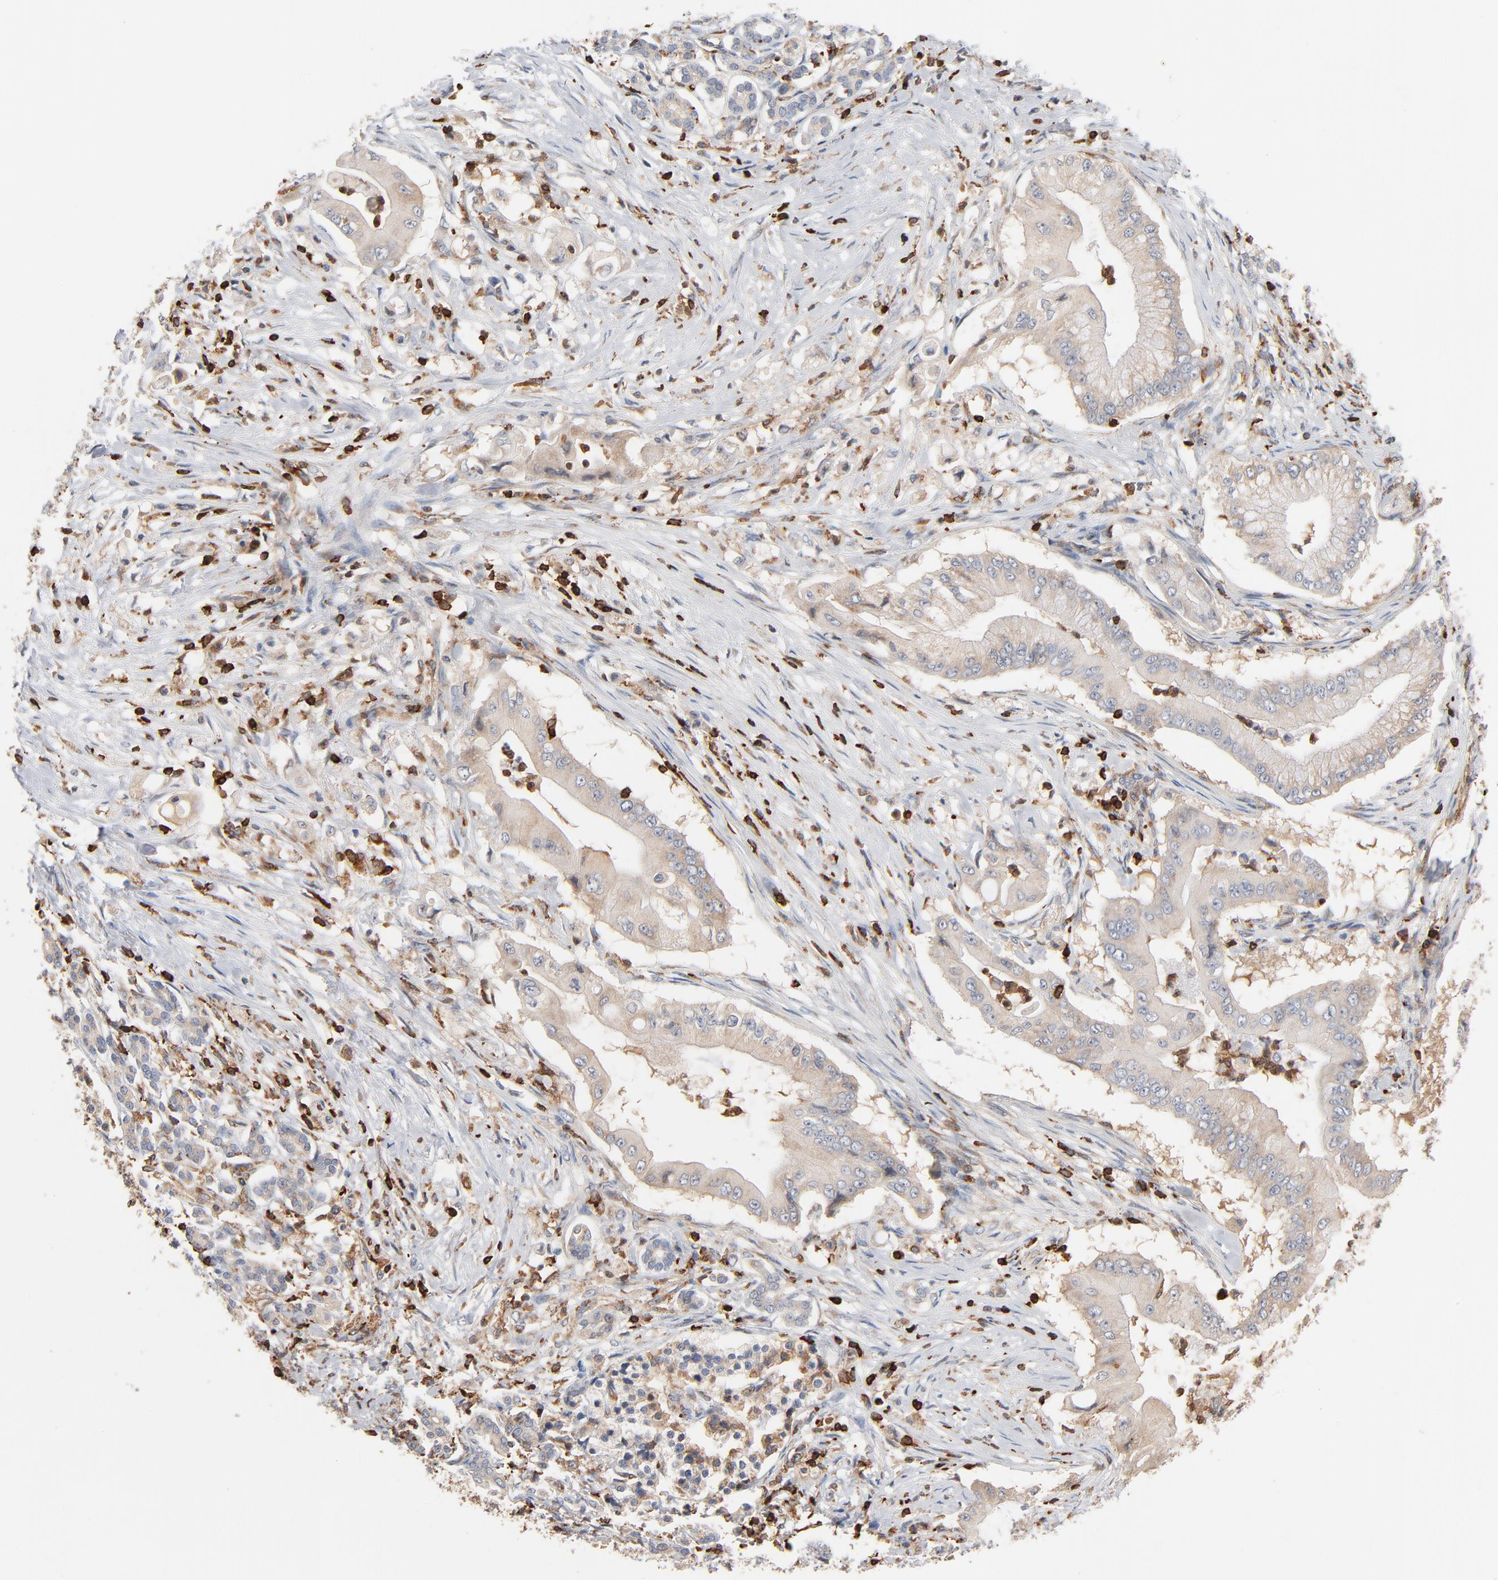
{"staining": {"intensity": "weak", "quantity": ">75%", "location": "cytoplasmic/membranous"}, "tissue": "pancreatic cancer", "cell_type": "Tumor cells", "image_type": "cancer", "snomed": [{"axis": "morphology", "description": "Adenocarcinoma, NOS"}, {"axis": "topography", "description": "Pancreas"}], "caption": "Brown immunohistochemical staining in human pancreatic cancer displays weak cytoplasmic/membranous expression in approximately >75% of tumor cells. The protein is shown in brown color, while the nuclei are stained blue.", "gene": "SH3KBP1", "patient": {"sex": "male", "age": 62}}